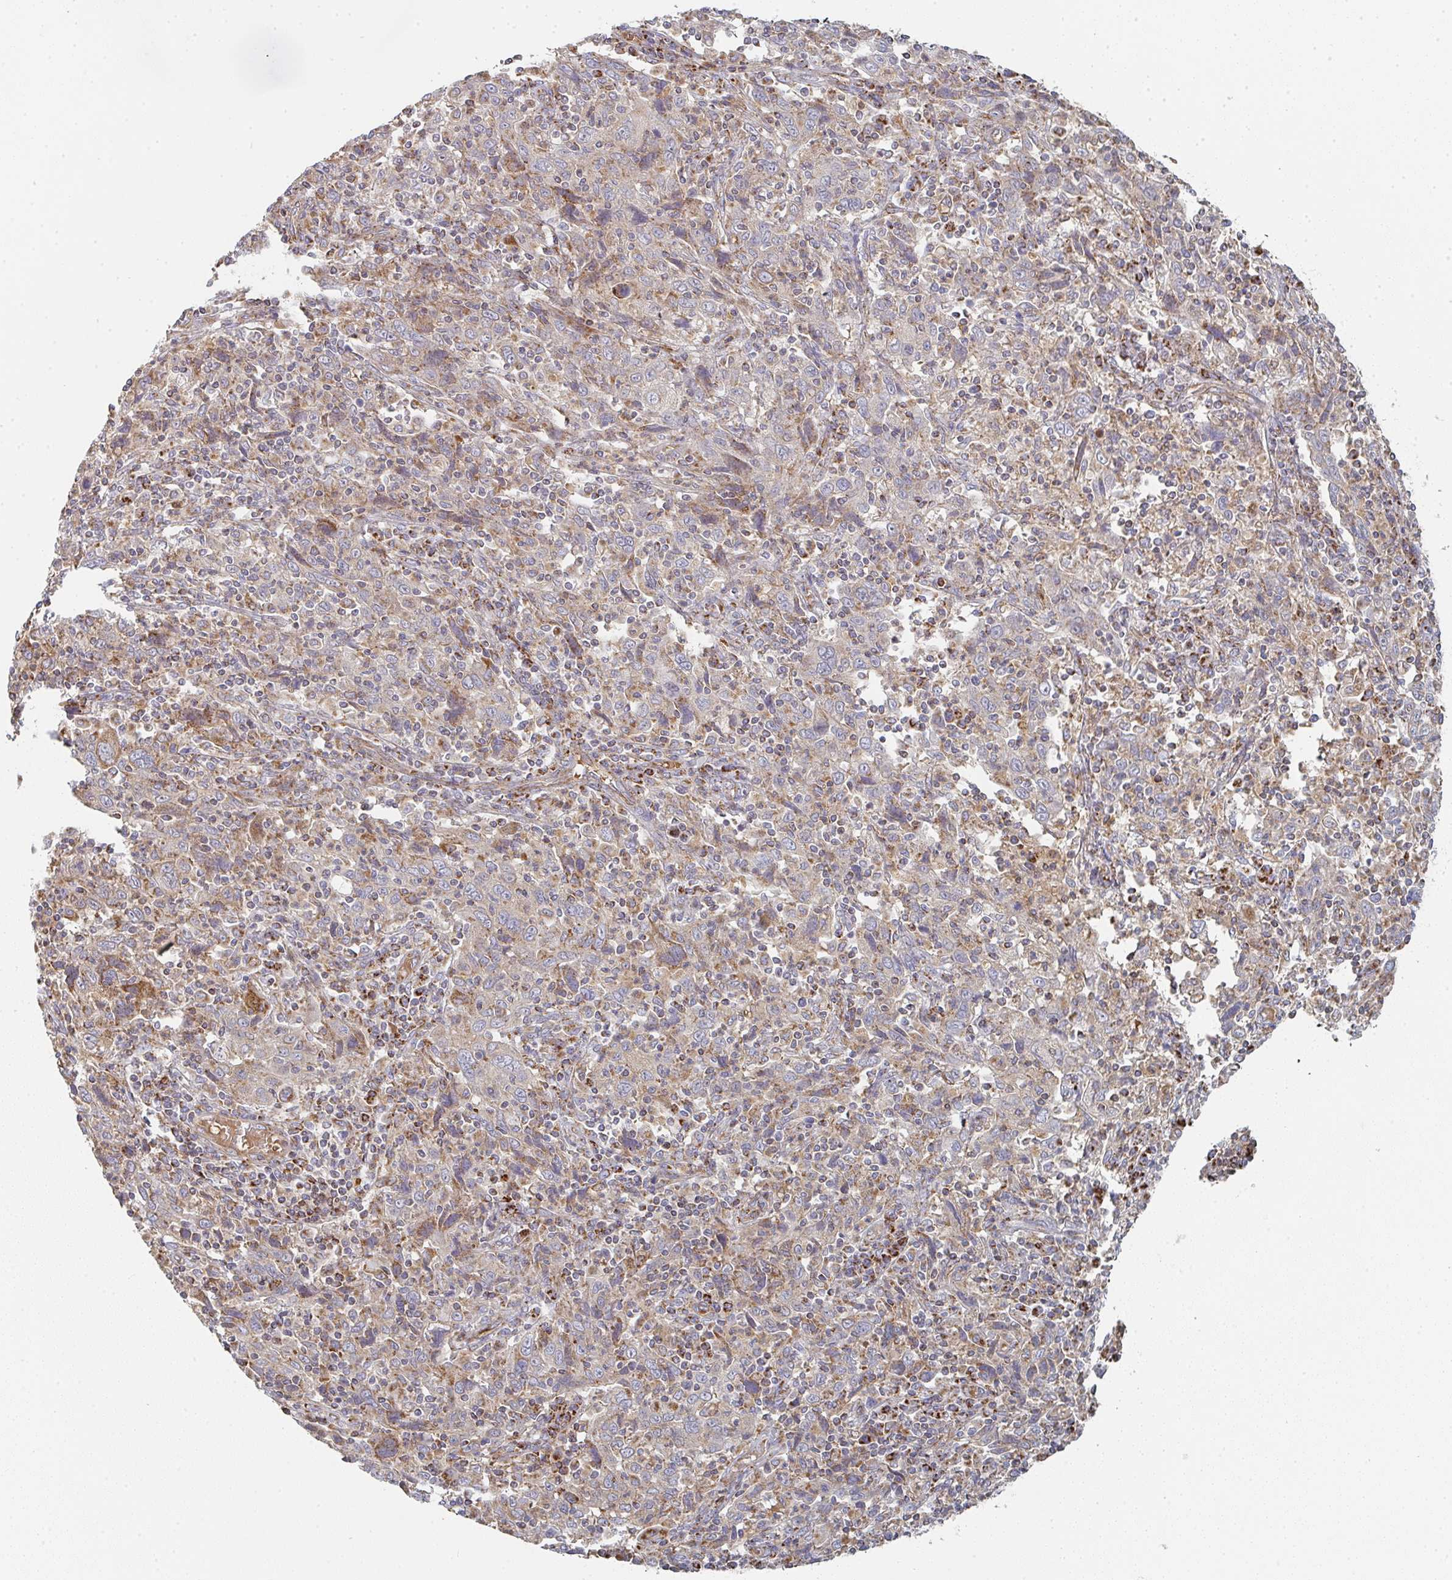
{"staining": {"intensity": "moderate", "quantity": "<25%", "location": "cytoplasmic/membranous"}, "tissue": "cervical cancer", "cell_type": "Tumor cells", "image_type": "cancer", "snomed": [{"axis": "morphology", "description": "Squamous cell carcinoma, NOS"}, {"axis": "topography", "description": "Cervix"}], "caption": "Tumor cells exhibit low levels of moderate cytoplasmic/membranous positivity in about <25% of cells in human cervical cancer (squamous cell carcinoma). (Stains: DAB (3,3'-diaminobenzidine) in brown, nuclei in blue, Microscopy: brightfield microscopy at high magnification).", "gene": "ZNF526", "patient": {"sex": "female", "age": 46}}